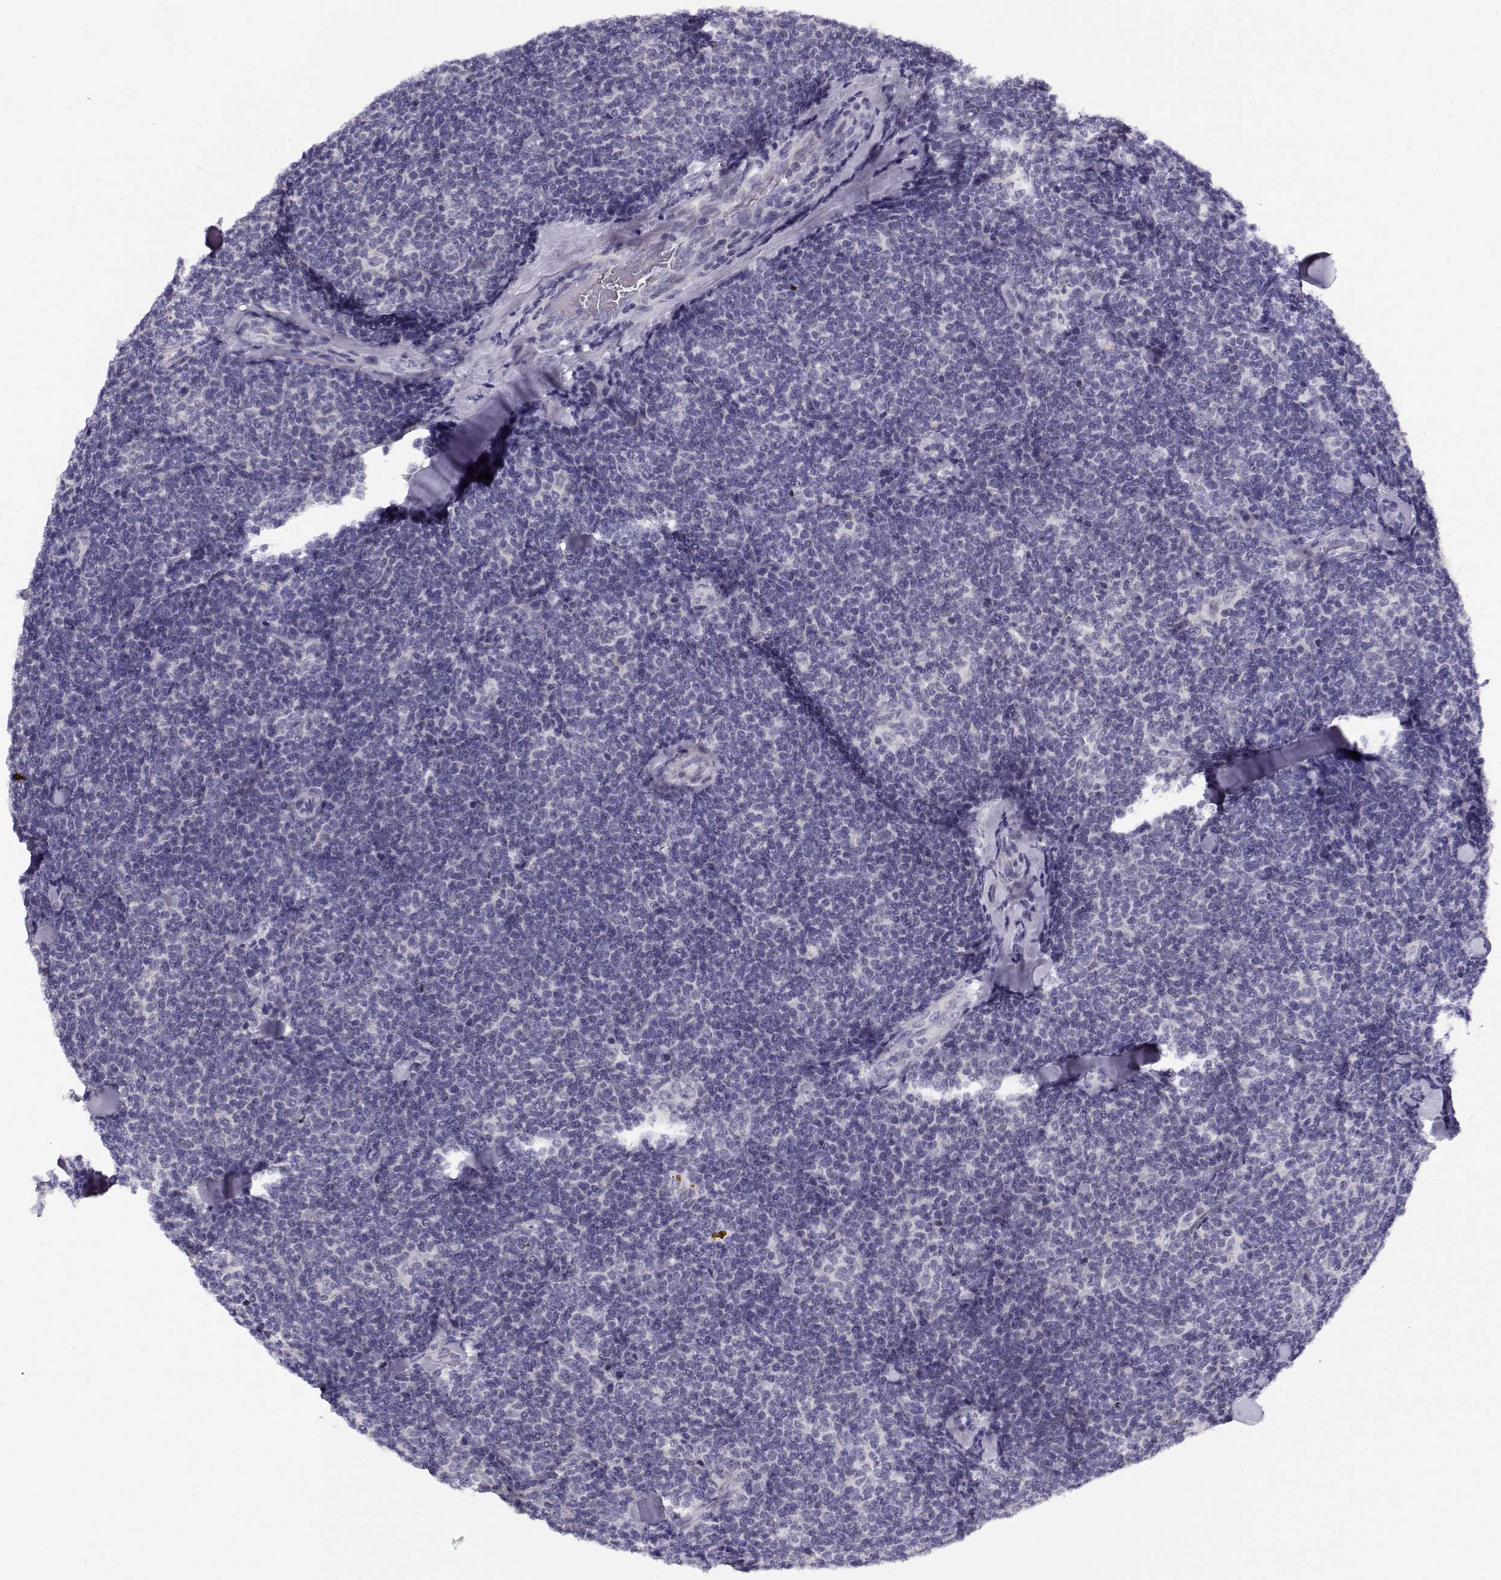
{"staining": {"intensity": "negative", "quantity": "none", "location": "none"}, "tissue": "lymphoma", "cell_type": "Tumor cells", "image_type": "cancer", "snomed": [{"axis": "morphology", "description": "Malignant lymphoma, non-Hodgkin's type, Low grade"}, {"axis": "topography", "description": "Lymph node"}], "caption": "Lymphoma was stained to show a protein in brown. There is no significant staining in tumor cells.", "gene": "CRX", "patient": {"sex": "female", "age": 56}}